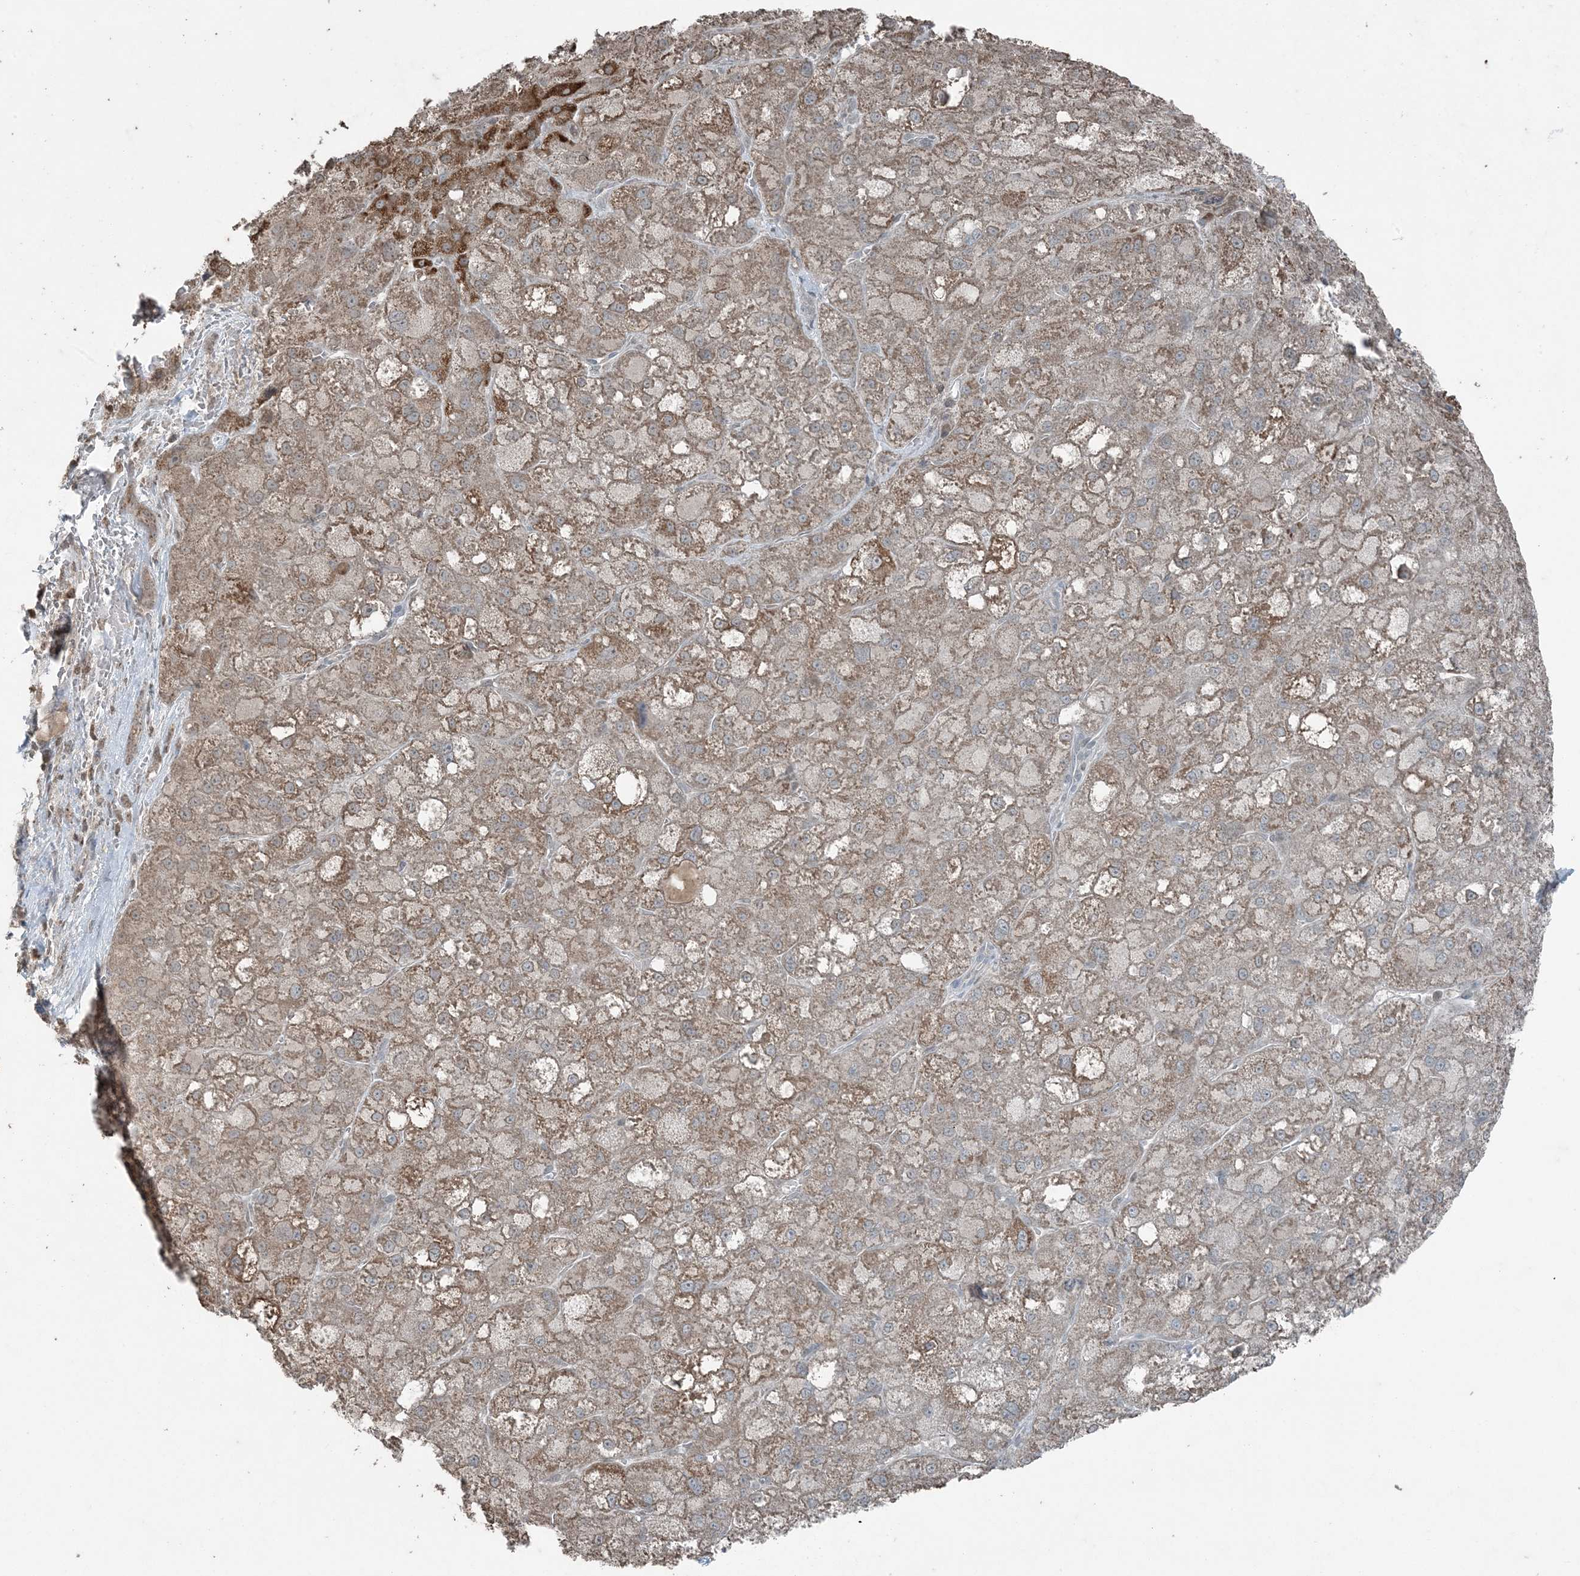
{"staining": {"intensity": "weak", "quantity": ">75%", "location": "cytoplasmic/membranous"}, "tissue": "liver cancer", "cell_type": "Tumor cells", "image_type": "cancer", "snomed": [{"axis": "morphology", "description": "Carcinoma, Hepatocellular, NOS"}, {"axis": "topography", "description": "Liver"}], "caption": "Liver hepatocellular carcinoma stained with a brown dye displays weak cytoplasmic/membranous positive expression in approximately >75% of tumor cells.", "gene": "GNL1", "patient": {"sex": "male", "age": 57}}